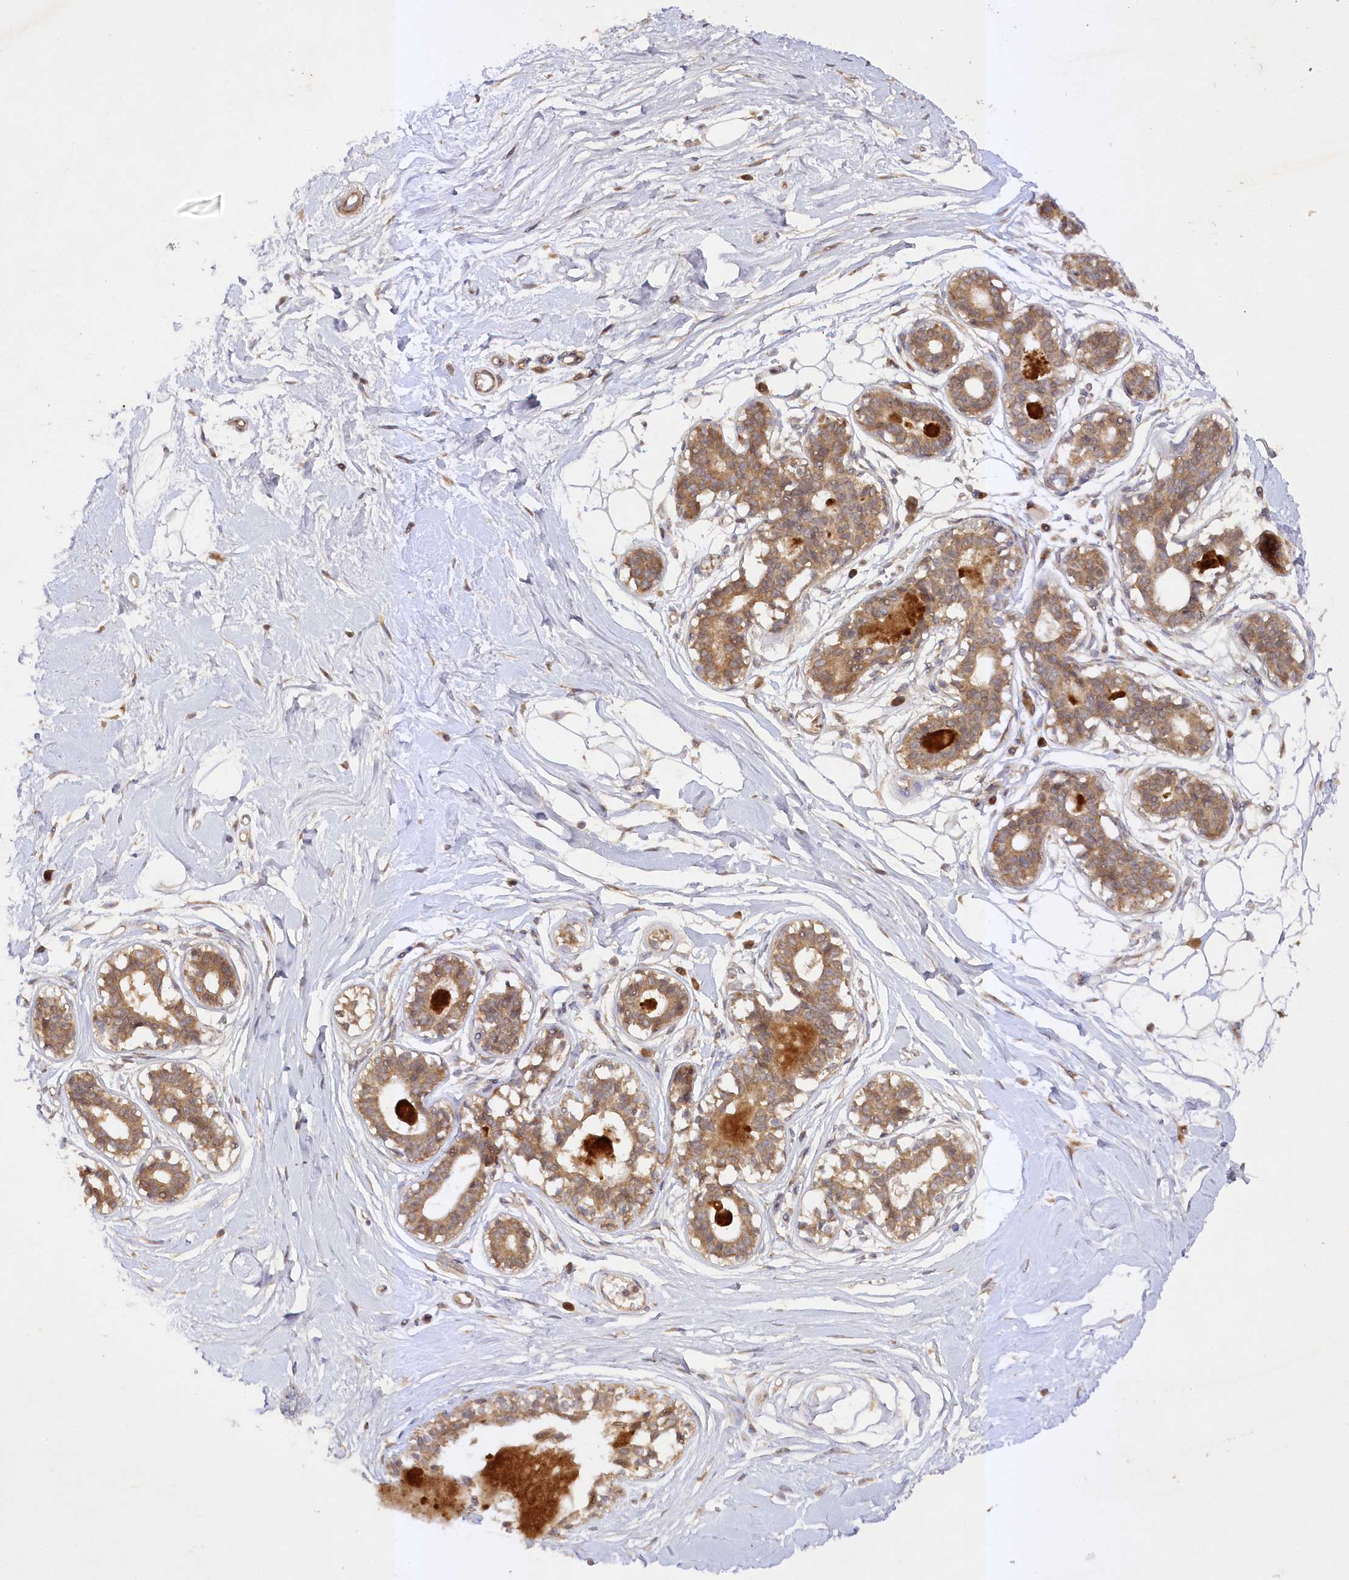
{"staining": {"intensity": "negative", "quantity": "none", "location": "none"}, "tissue": "breast", "cell_type": "Adipocytes", "image_type": "normal", "snomed": [{"axis": "morphology", "description": "Normal tissue, NOS"}, {"axis": "topography", "description": "Breast"}], "caption": "DAB (3,3'-diaminobenzidine) immunohistochemical staining of benign human breast demonstrates no significant positivity in adipocytes. The staining was performed using DAB to visualize the protein expression in brown, while the nuclei were stained in blue with hematoxylin (Magnification: 20x).", "gene": "TRAF3IP1", "patient": {"sex": "female", "age": 45}}